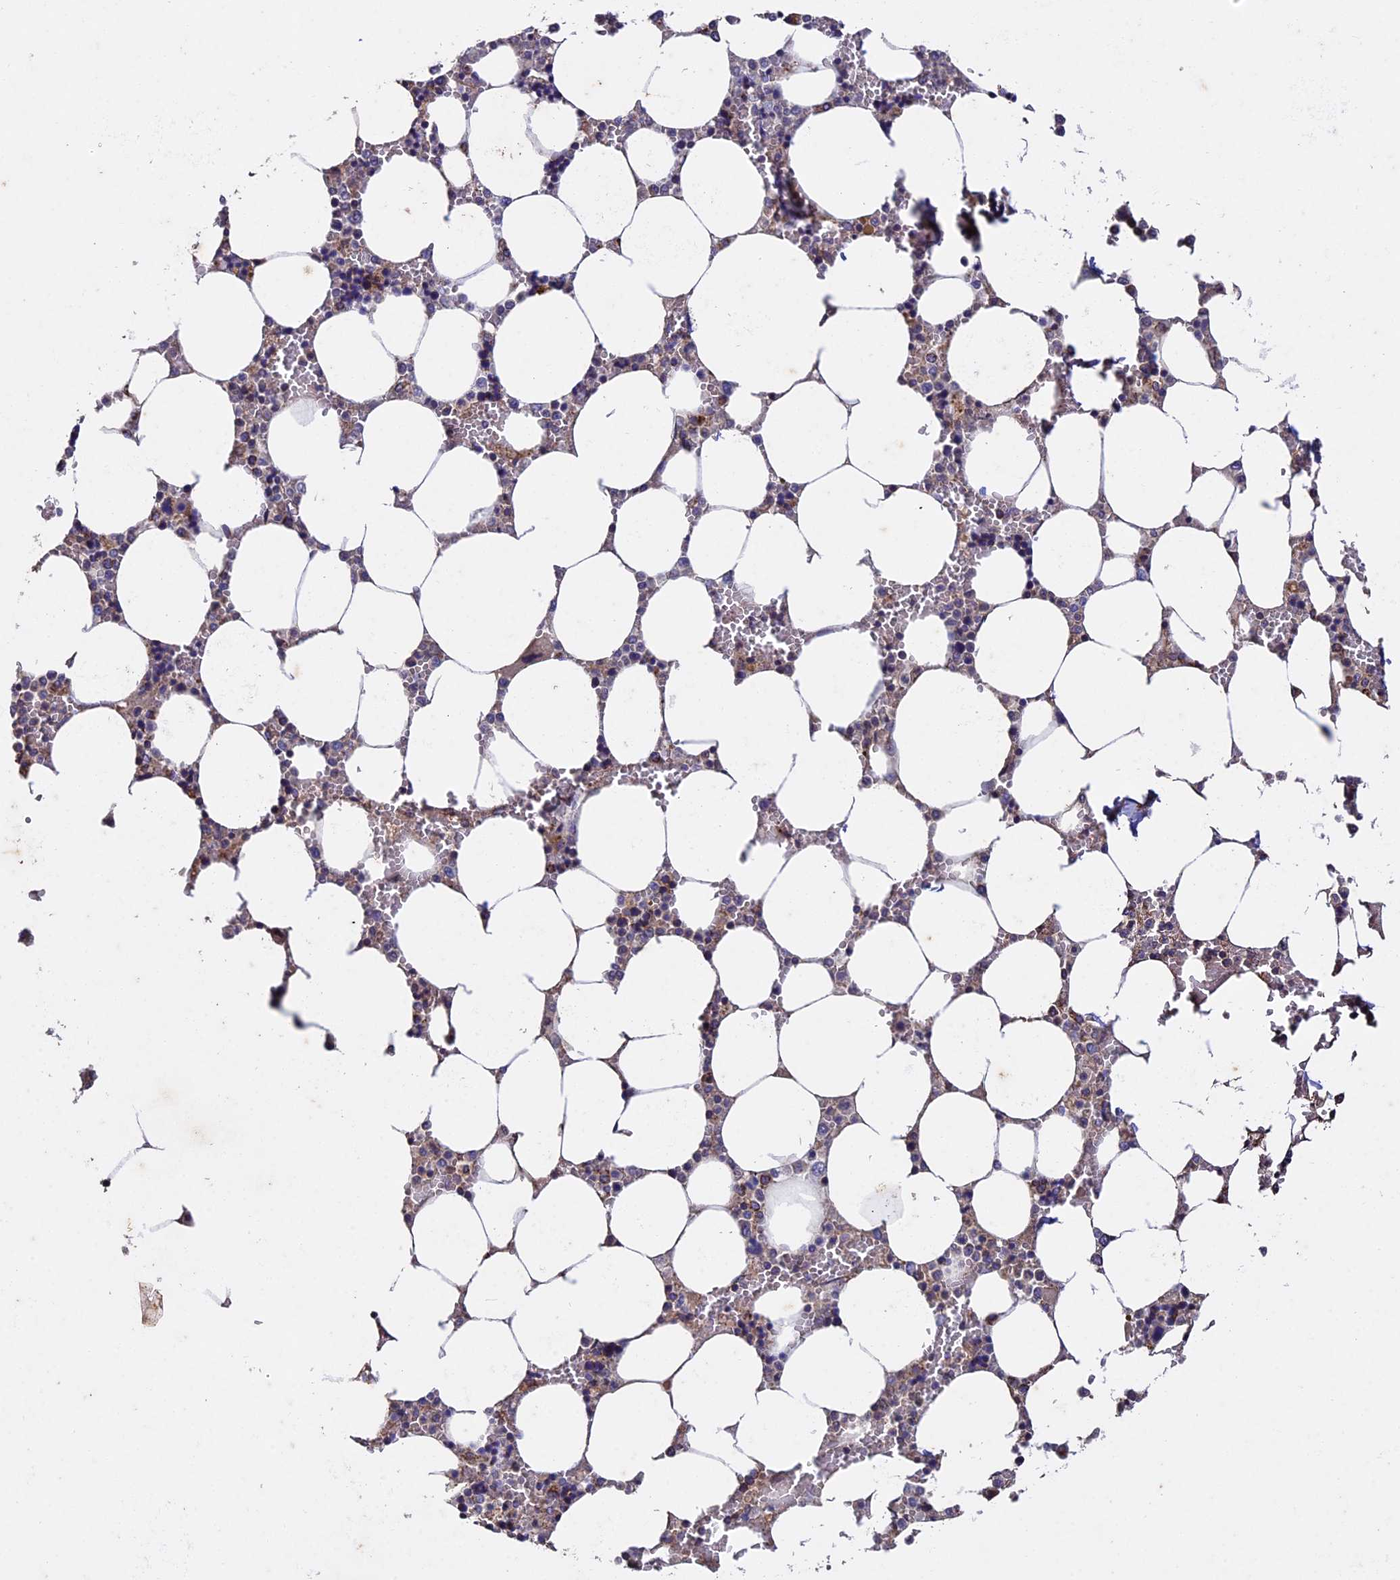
{"staining": {"intensity": "moderate", "quantity": "<25%", "location": "cytoplasmic/membranous"}, "tissue": "bone marrow", "cell_type": "Hematopoietic cells", "image_type": "normal", "snomed": [{"axis": "morphology", "description": "Normal tissue, NOS"}, {"axis": "topography", "description": "Bone marrow"}], "caption": "The micrograph shows staining of benign bone marrow, revealing moderate cytoplasmic/membranous protein staining (brown color) within hematopoietic cells. (DAB = brown stain, brightfield microscopy at high magnification).", "gene": "RNF17", "patient": {"sex": "male", "age": 64}}